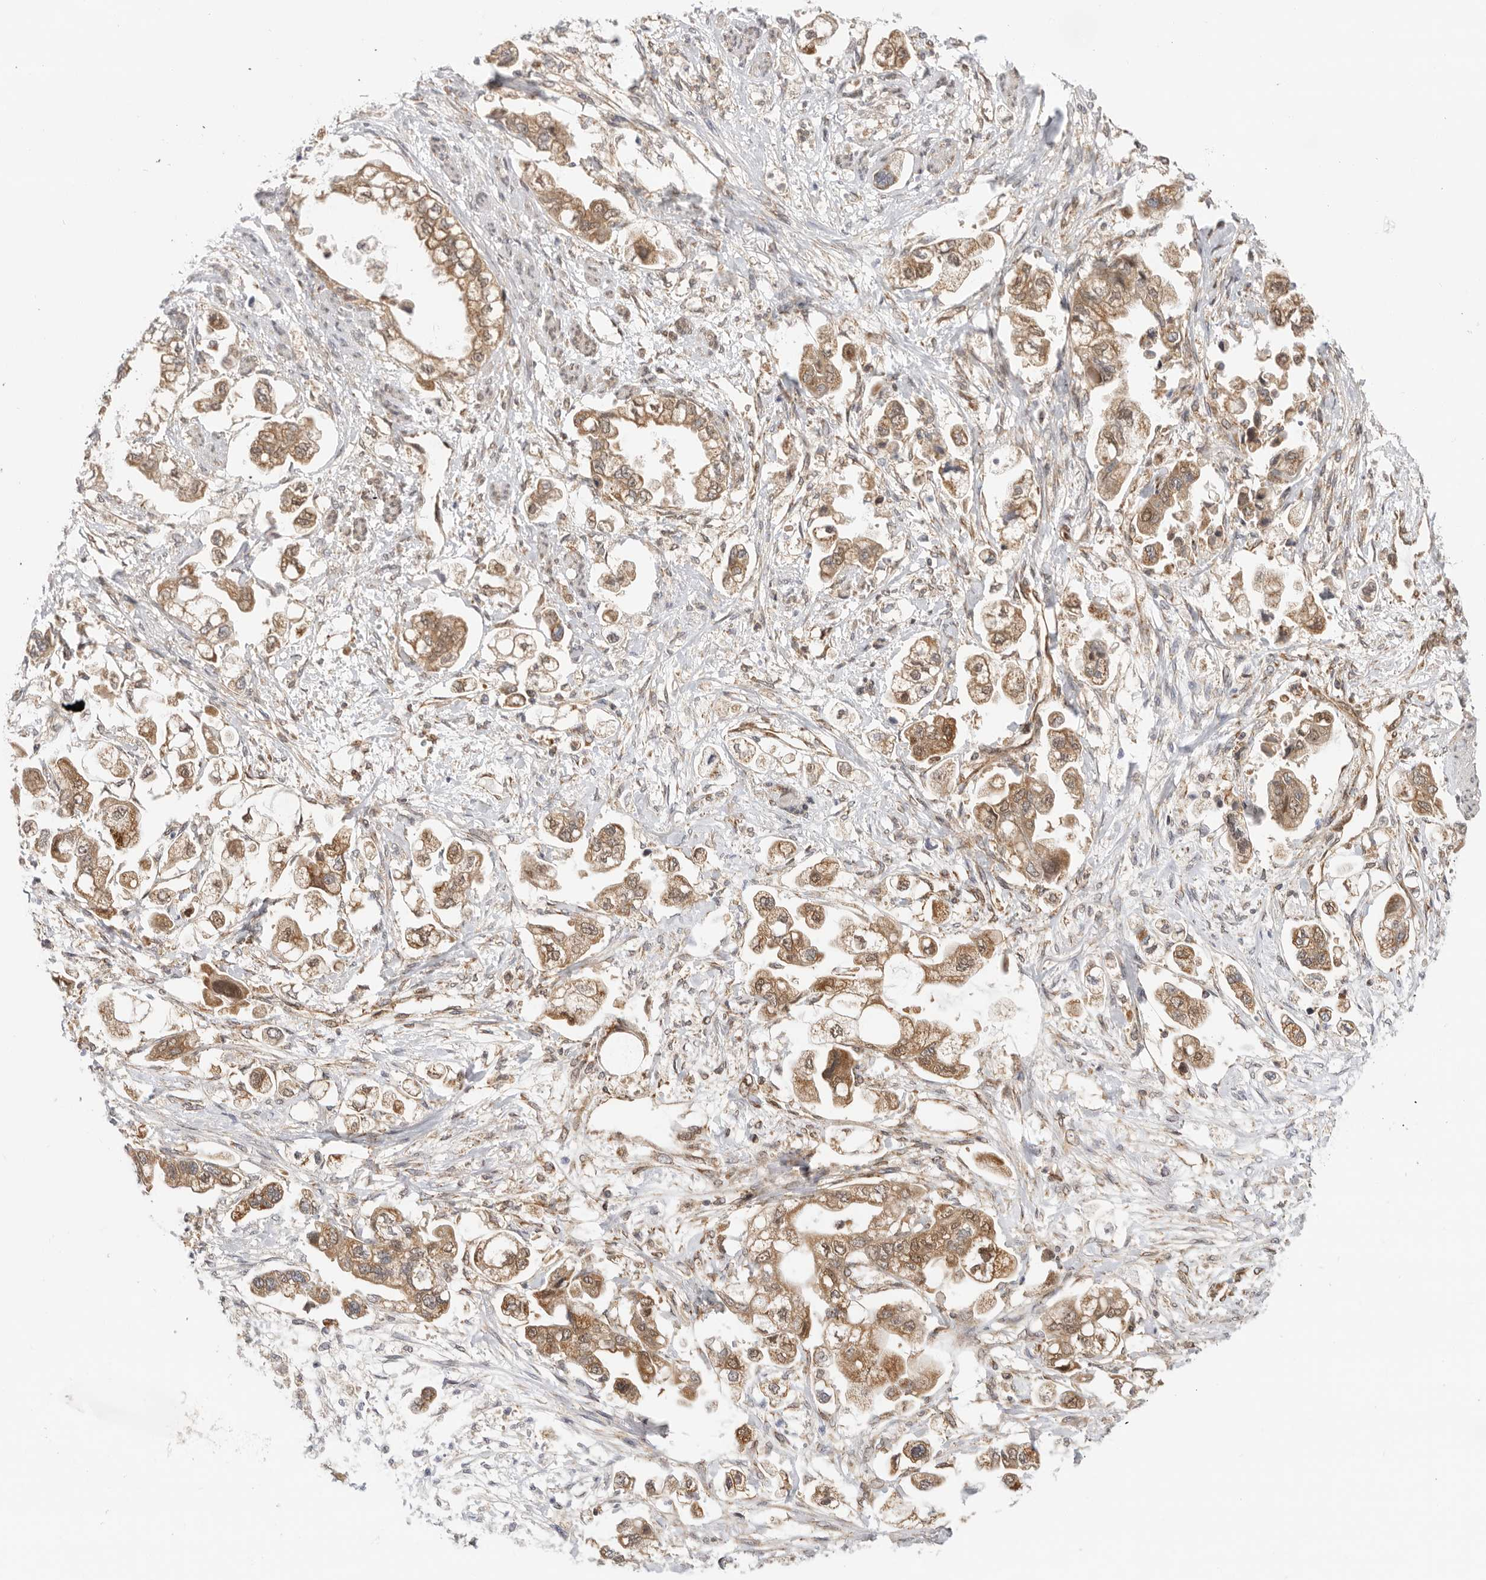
{"staining": {"intensity": "moderate", "quantity": ">75%", "location": "cytoplasmic/membranous"}, "tissue": "stomach cancer", "cell_type": "Tumor cells", "image_type": "cancer", "snomed": [{"axis": "morphology", "description": "Adenocarcinoma, NOS"}, {"axis": "topography", "description": "Stomach"}], "caption": "Stomach adenocarcinoma stained with a protein marker shows moderate staining in tumor cells.", "gene": "DCAF8", "patient": {"sex": "male", "age": 62}}